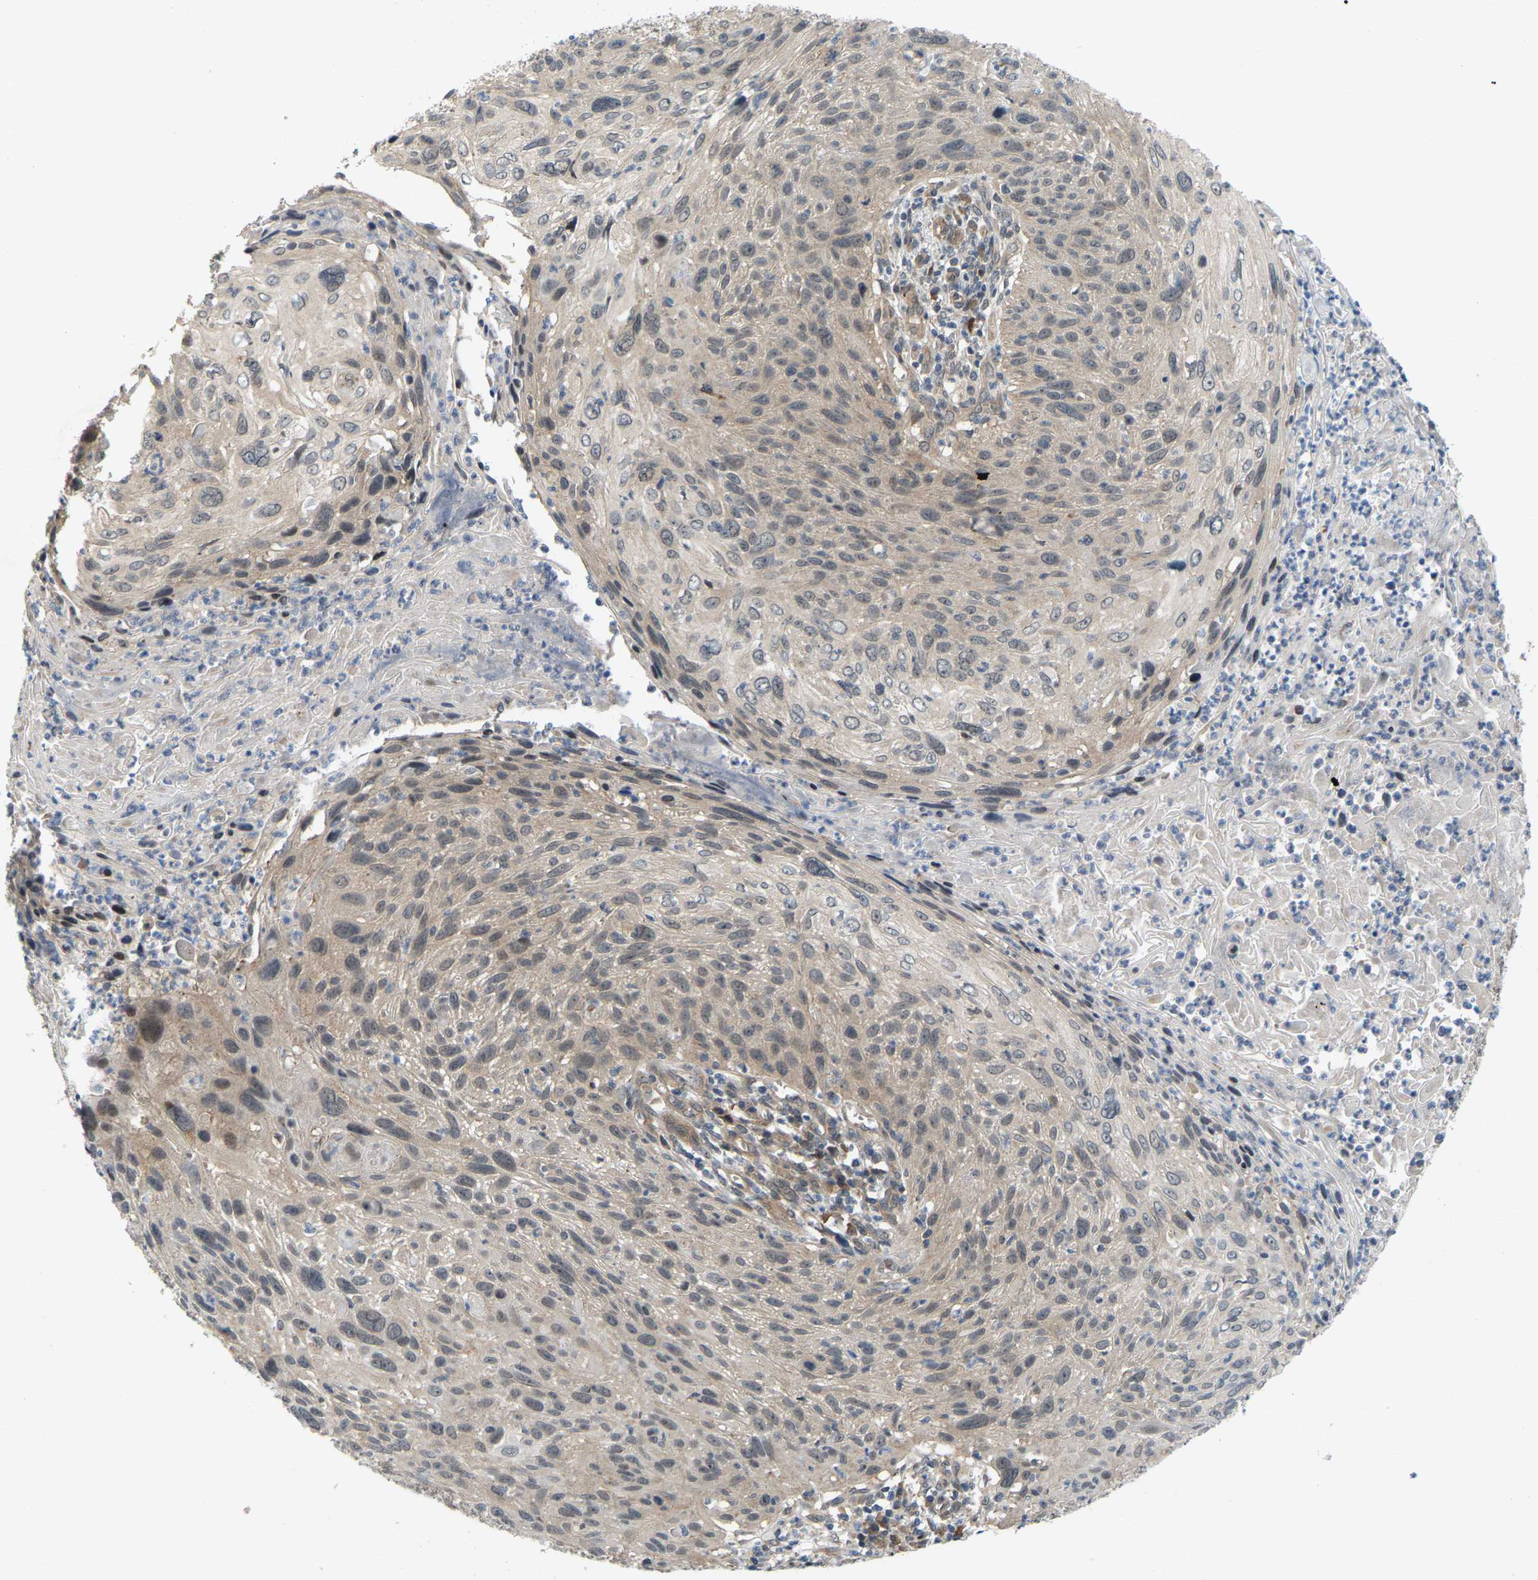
{"staining": {"intensity": "weak", "quantity": ">75%", "location": "cytoplasmic/membranous"}, "tissue": "cervical cancer", "cell_type": "Tumor cells", "image_type": "cancer", "snomed": [{"axis": "morphology", "description": "Squamous cell carcinoma, NOS"}, {"axis": "topography", "description": "Cervix"}], "caption": "Cervical cancer (squamous cell carcinoma) tissue shows weak cytoplasmic/membranous staining in approximately >75% of tumor cells, visualized by immunohistochemistry. The protein is stained brown, and the nuclei are stained in blue (DAB (3,3'-diaminobenzidine) IHC with brightfield microscopy, high magnification).", "gene": "CROT", "patient": {"sex": "female", "age": 51}}